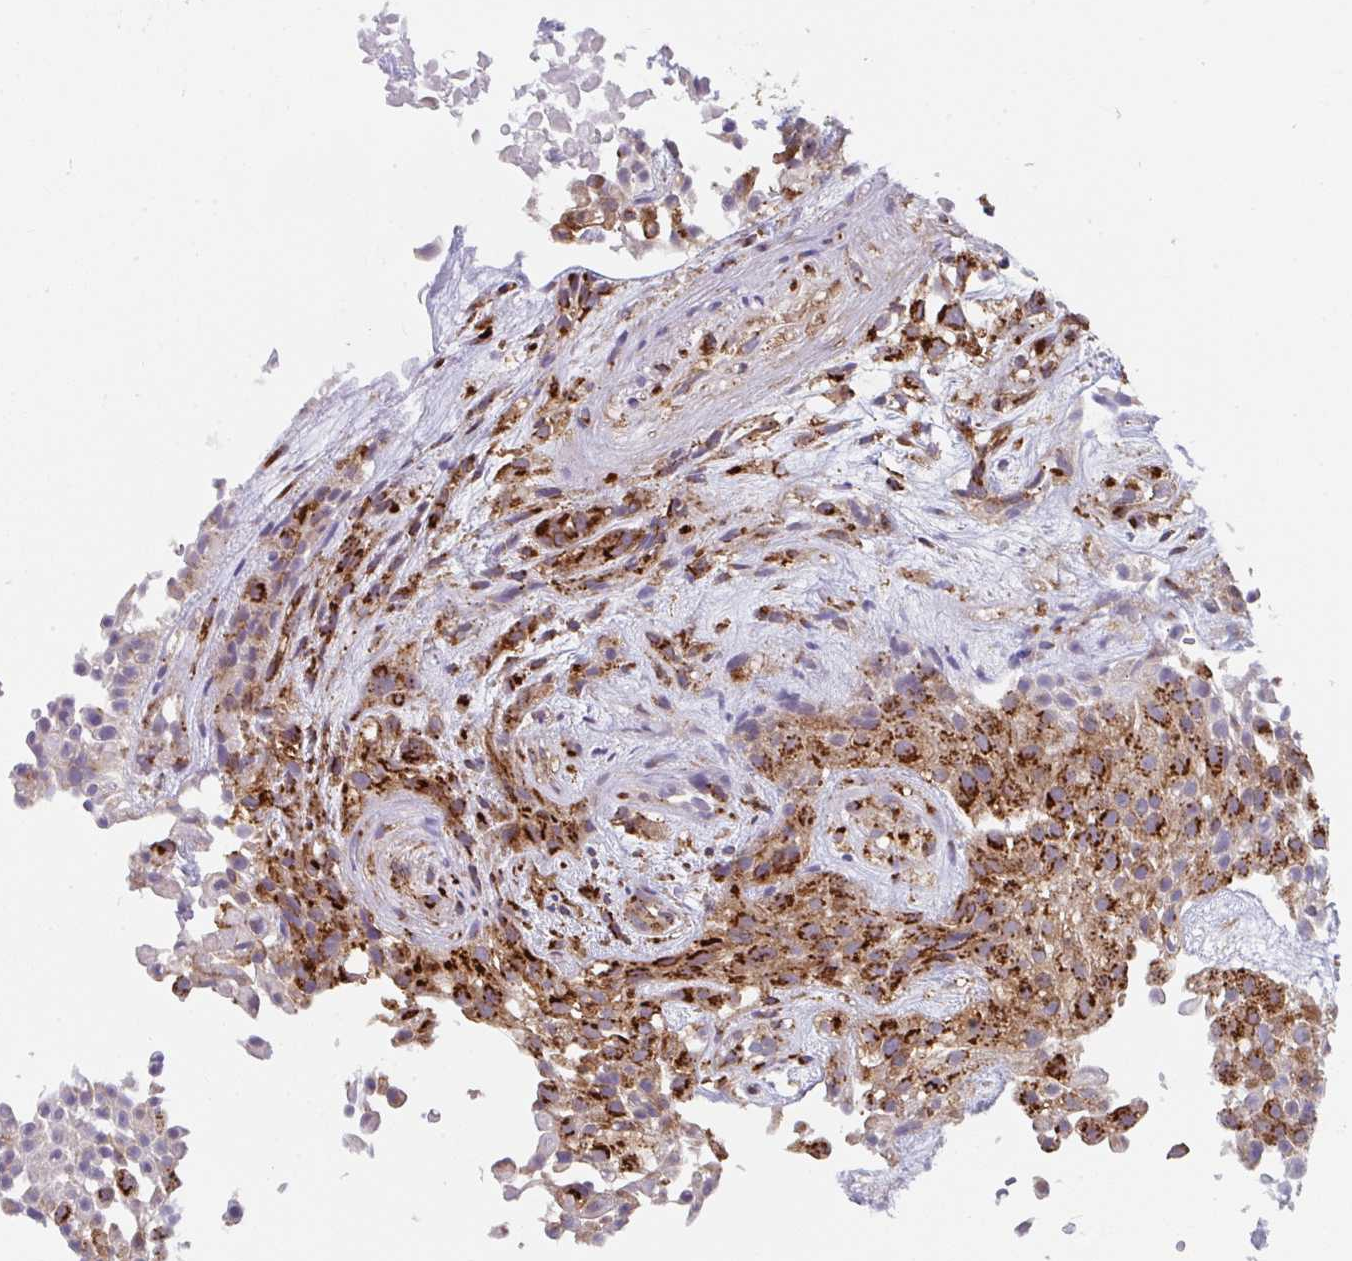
{"staining": {"intensity": "strong", "quantity": ">75%", "location": "cytoplasmic/membranous"}, "tissue": "urothelial cancer", "cell_type": "Tumor cells", "image_type": "cancer", "snomed": [{"axis": "morphology", "description": "Urothelial carcinoma, High grade"}, {"axis": "topography", "description": "Urinary bladder"}], "caption": "Immunohistochemical staining of human urothelial cancer shows high levels of strong cytoplasmic/membranous expression in approximately >75% of tumor cells. The staining was performed using DAB (3,3'-diaminobenzidine), with brown indicating positive protein expression. Nuclei are stained blue with hematoxylin.", "gene": "PROSER3", "patient": {"sex": "male", "age": 56}}